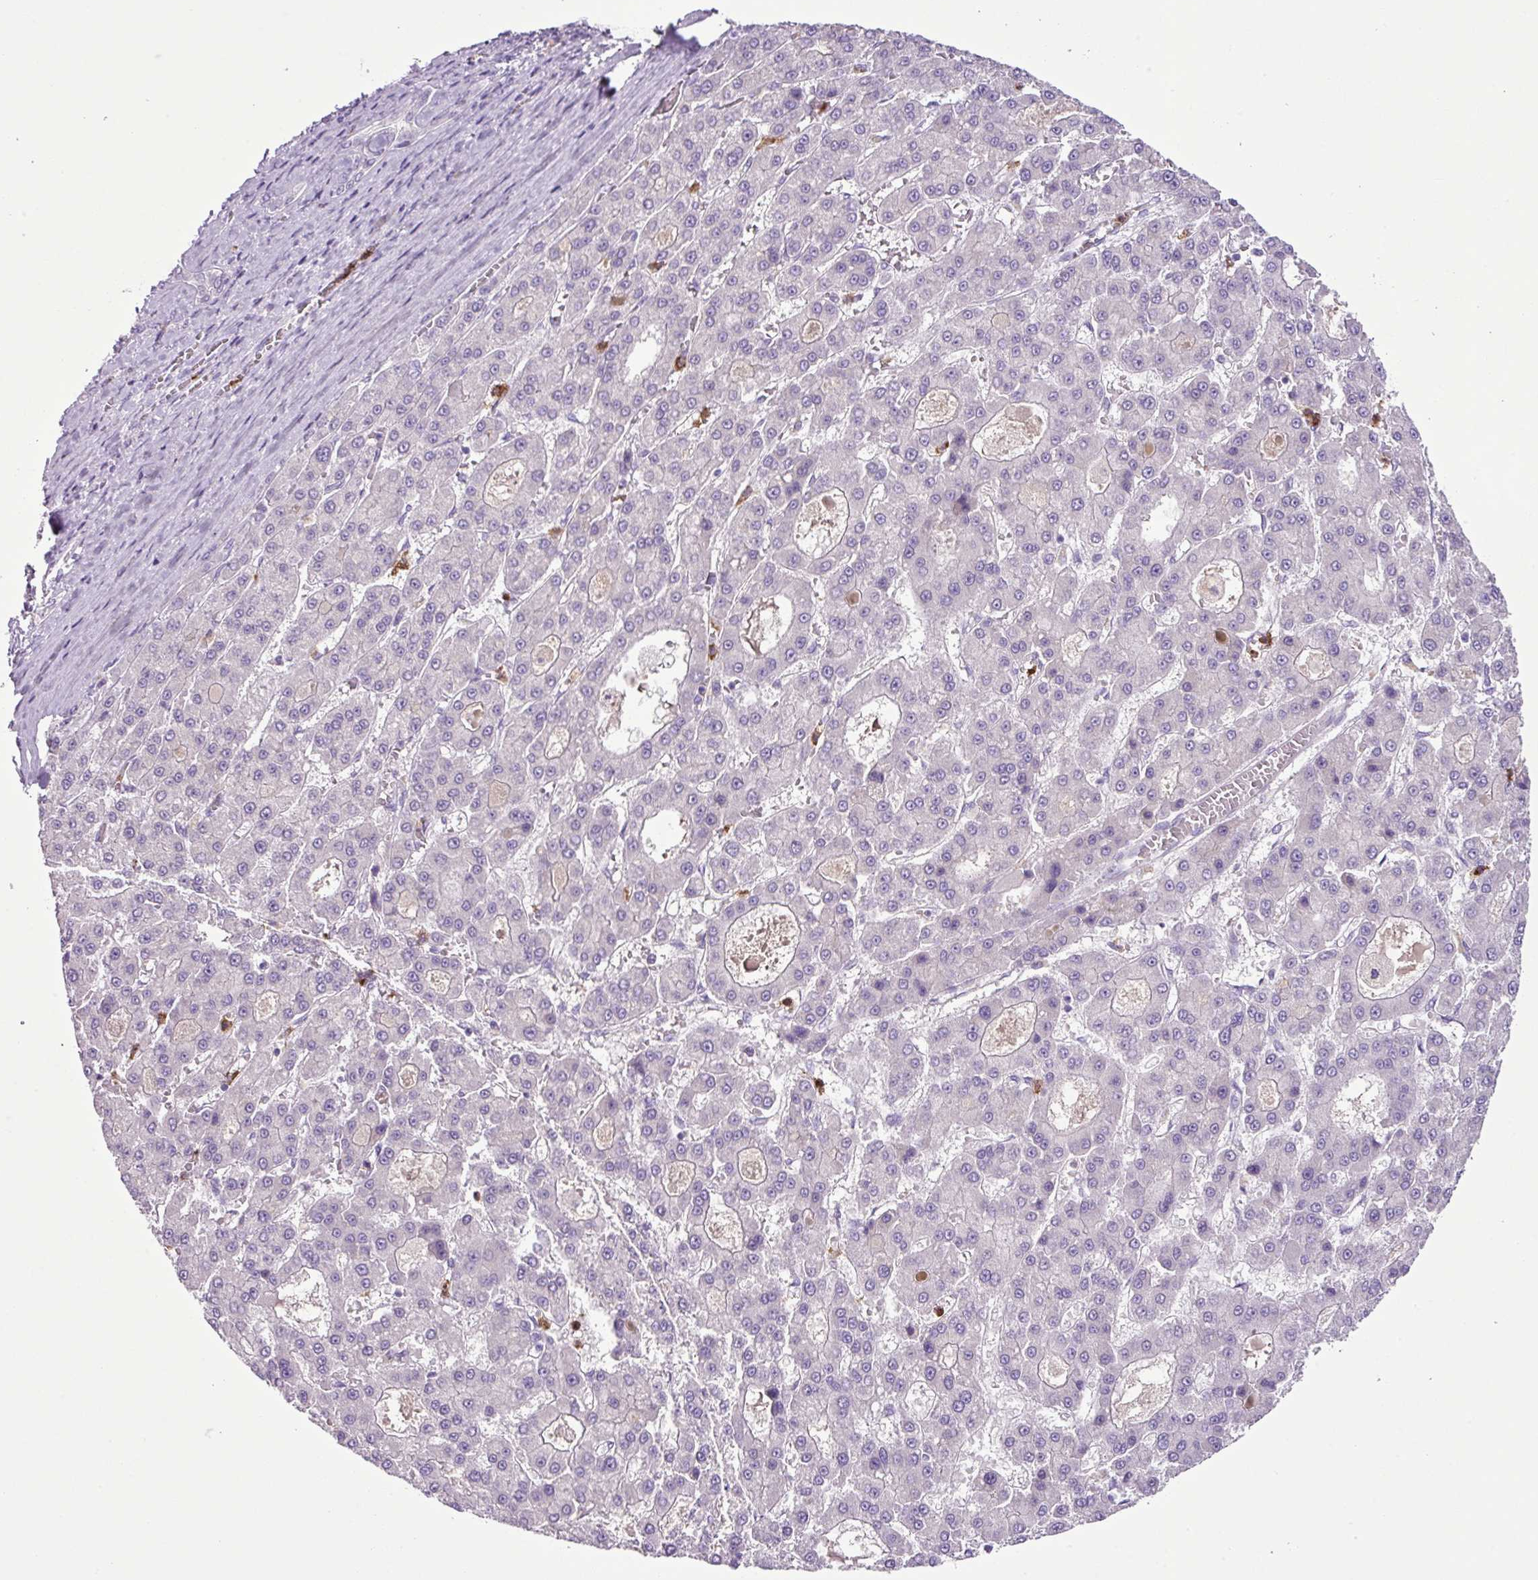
{"staining": {"intensity": "negative", "quantity": "none", "location": "none"}, "tissue": "liver cancer", "cell_type": "Tumor cells", "image_type": "cancer", "snomed": [{"axis": "morphology", "description": "Carcinoma, Hepatocellular, NOS"}, {"axis": "topography", "description": "Liver"}], "caption": "Immunohistochemistry photomicrograph of human liver cancer (hepatocellular carcinoma) stained for a protein (brown), which displays no staining in tumor cells.", "gene": "HTR3E", "patient": {"sex": "male", "age": 70}}